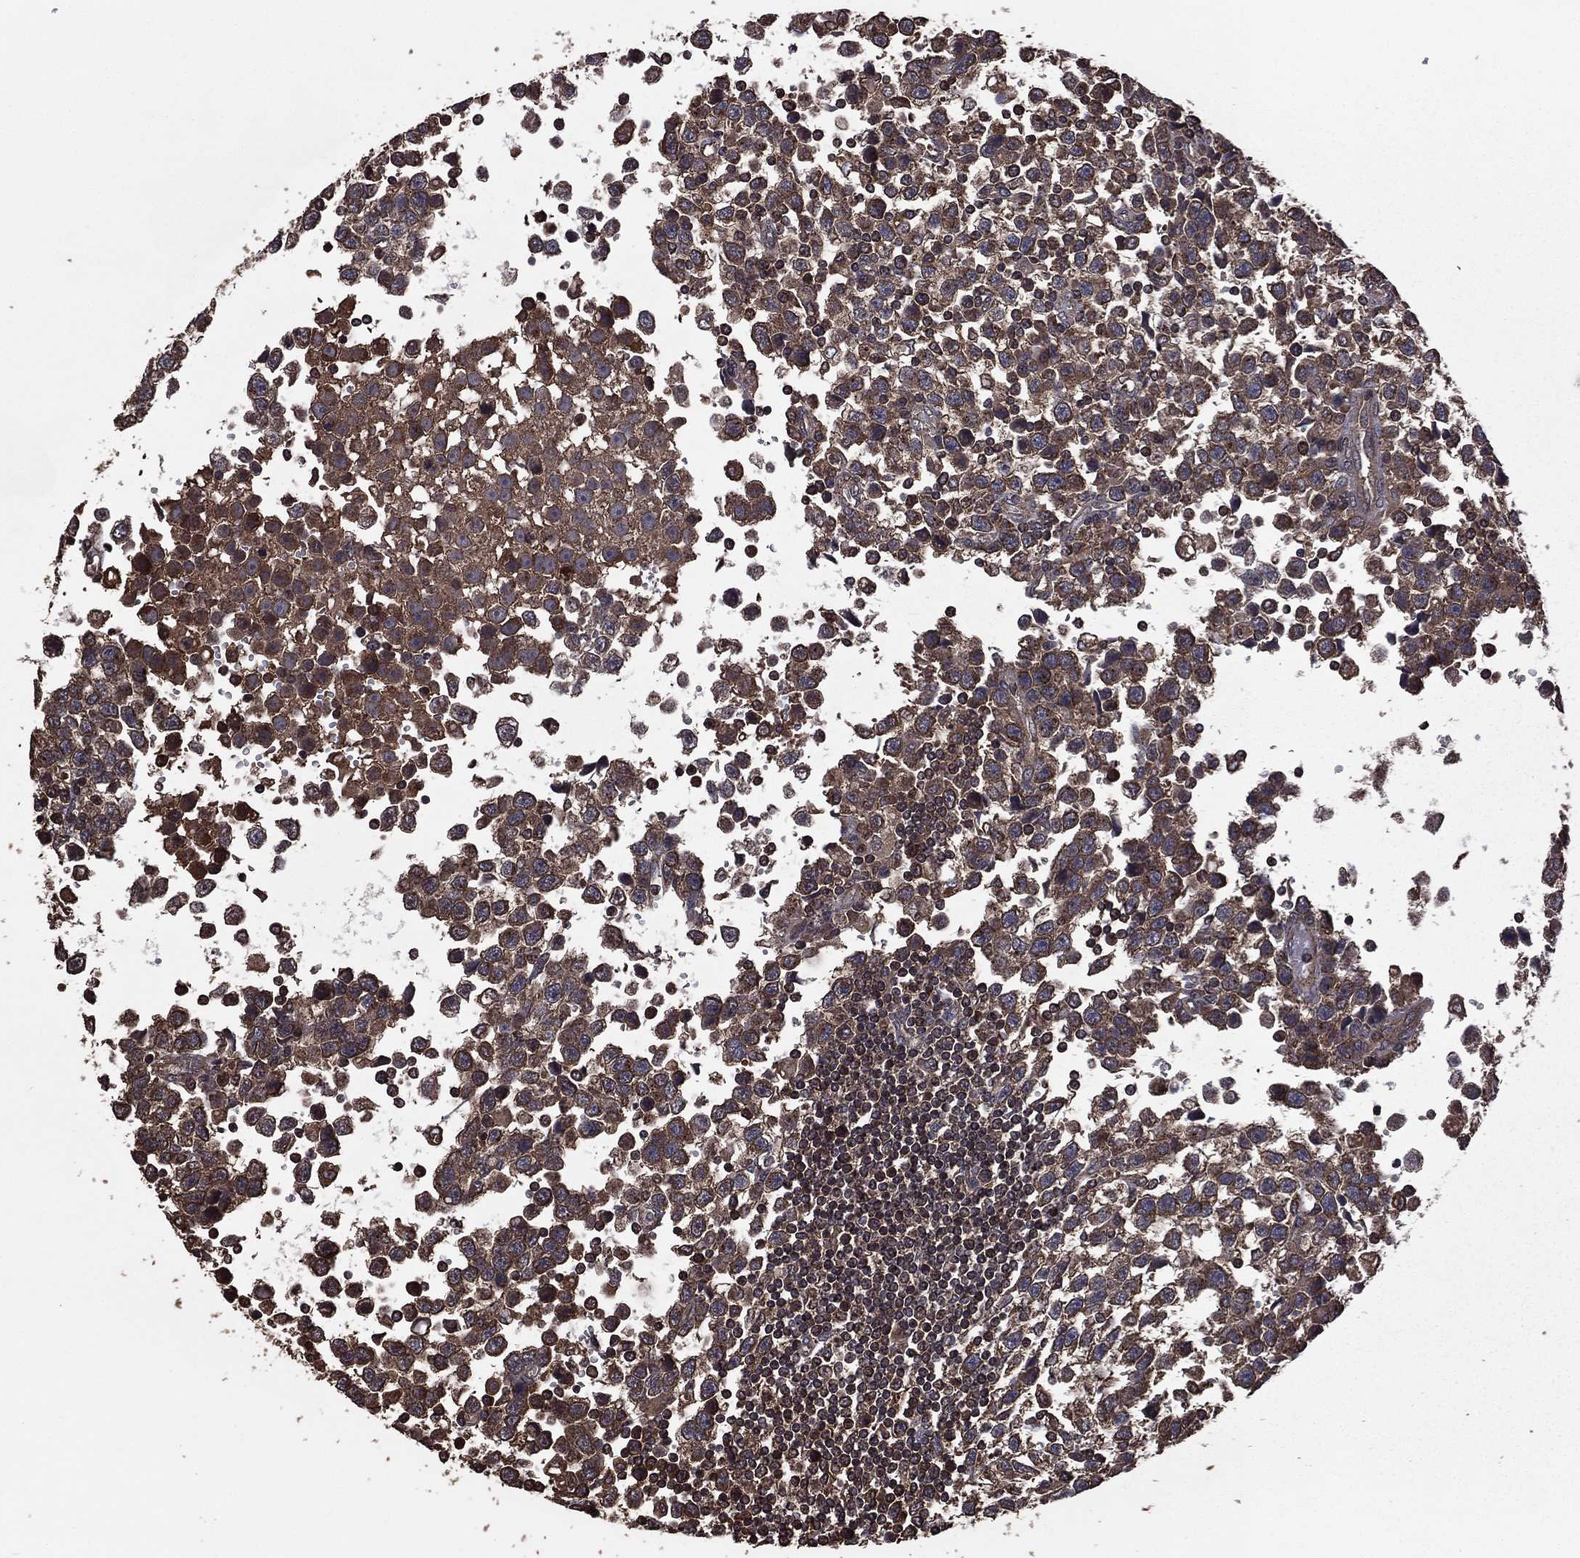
{"staining": {"intensity": "weak", "quantity": "25%-75%", "location": "cytoplasmic/membranous"}, "tissue": "testis cancer", "cell_type": "Tumor cells", "image_type": "cancer", "snomed": [{"axis": "morphology", "description": "Seminoma, NOS"}, {"axis": "topography", "description": "Testis"}], "caption": "A brown stain labels weak cytoplasmic/membranous staining of a protein in testis cancer (seminoma) tumor cells.", "gene": "BIRC6", "patient": {"sex": "male", "age": 34}}